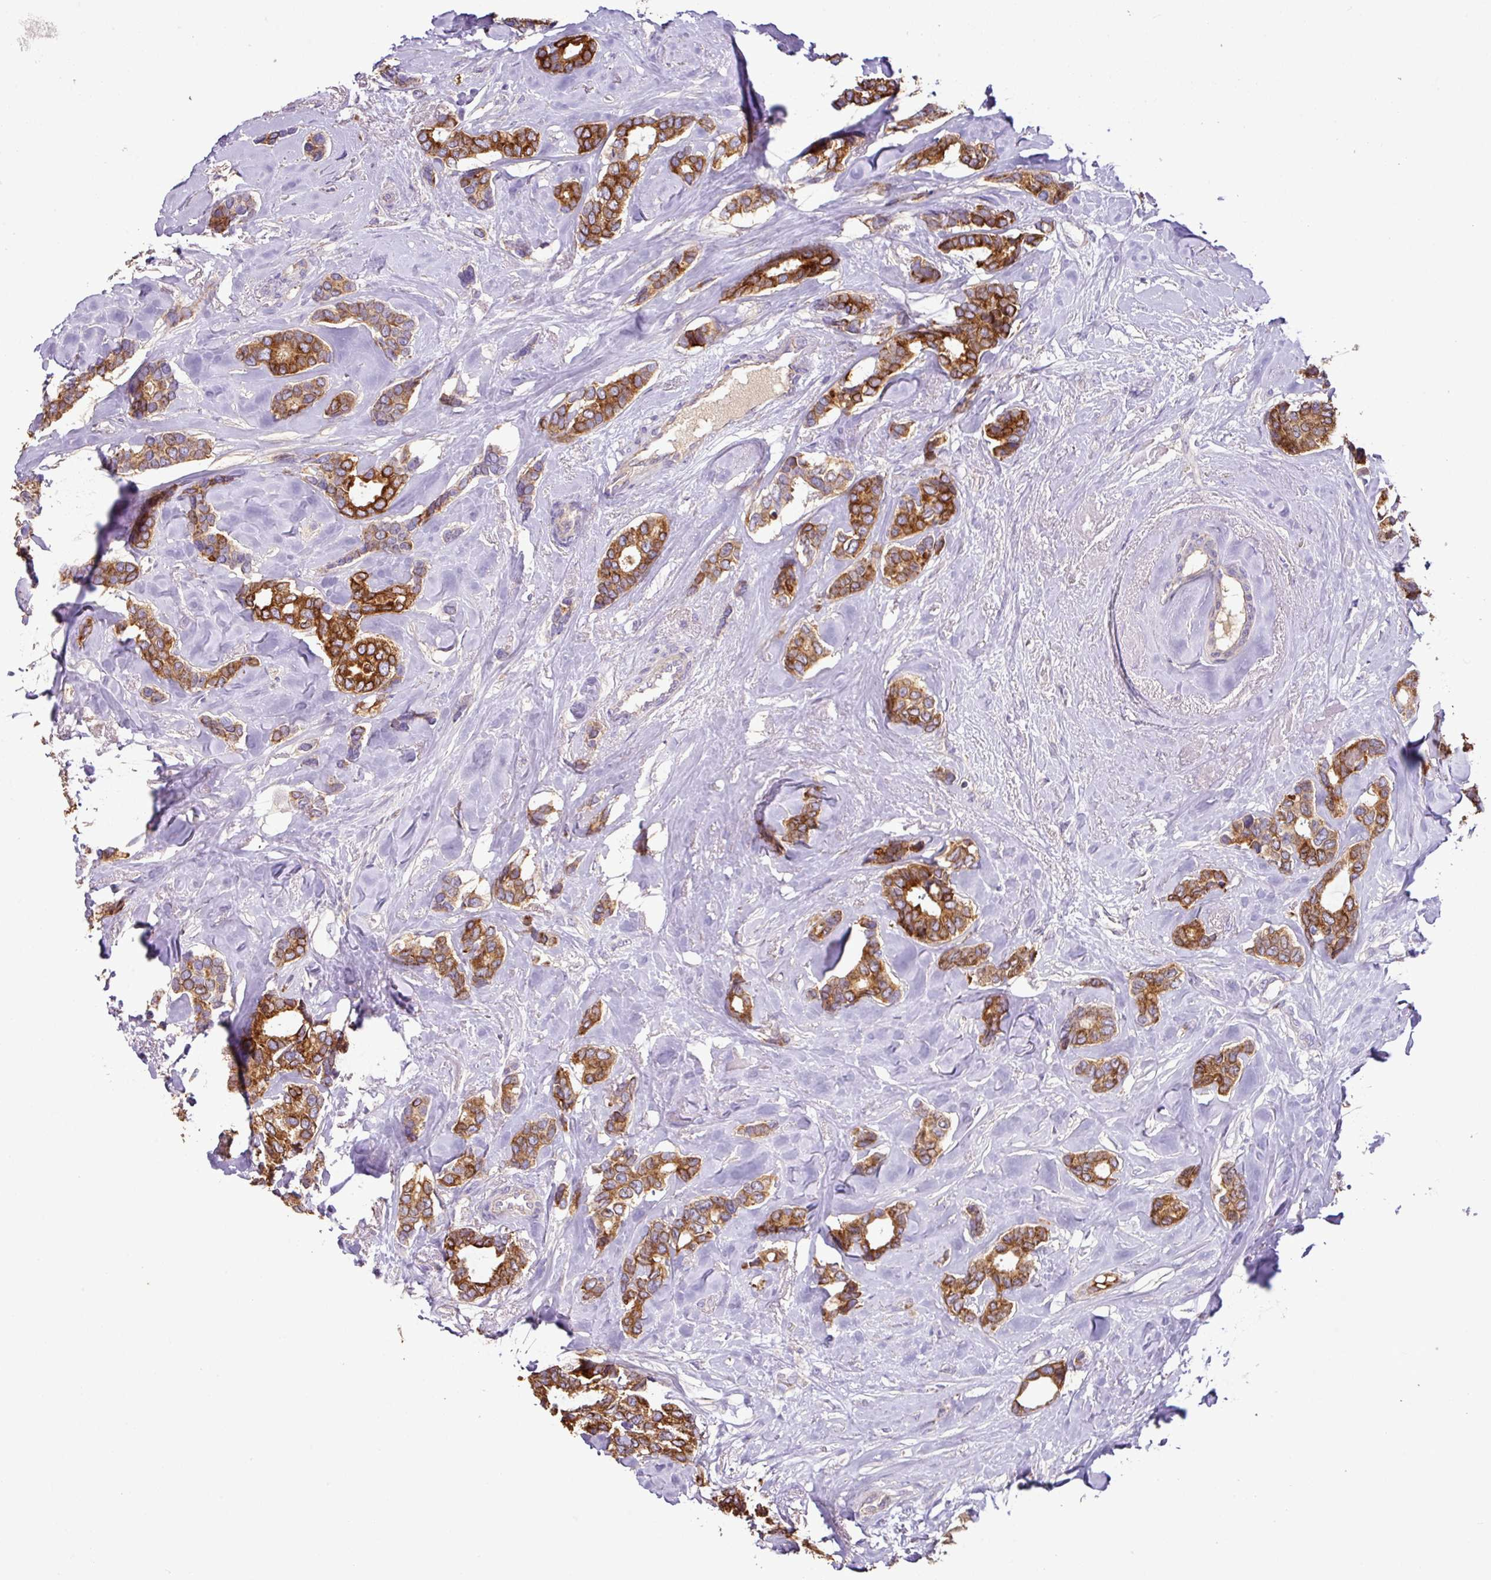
{"staining": {"intensity": "strong", "quantity": ">75%", "location": "cytoplasmic/membranous"}, "tissue": "breast cancer", "cell_type": "Tumor cells", "image_type": "cancer", "snomed": [{"axis": "morphology", "description": "Duct carcinoma"}, {"axis": "topography", "description": "Breast"}], "caption": "IHC image of neoplastic tissue: human breast cancer stained using IHC displays high levels of strong protein expression localized specifically in the cytoplasmic/membranous of tumor cells, appearing as a cytoplasmic/membranous brown color.", "gene": "AGR3", "patient": {"sex": "female", "age": 87}}